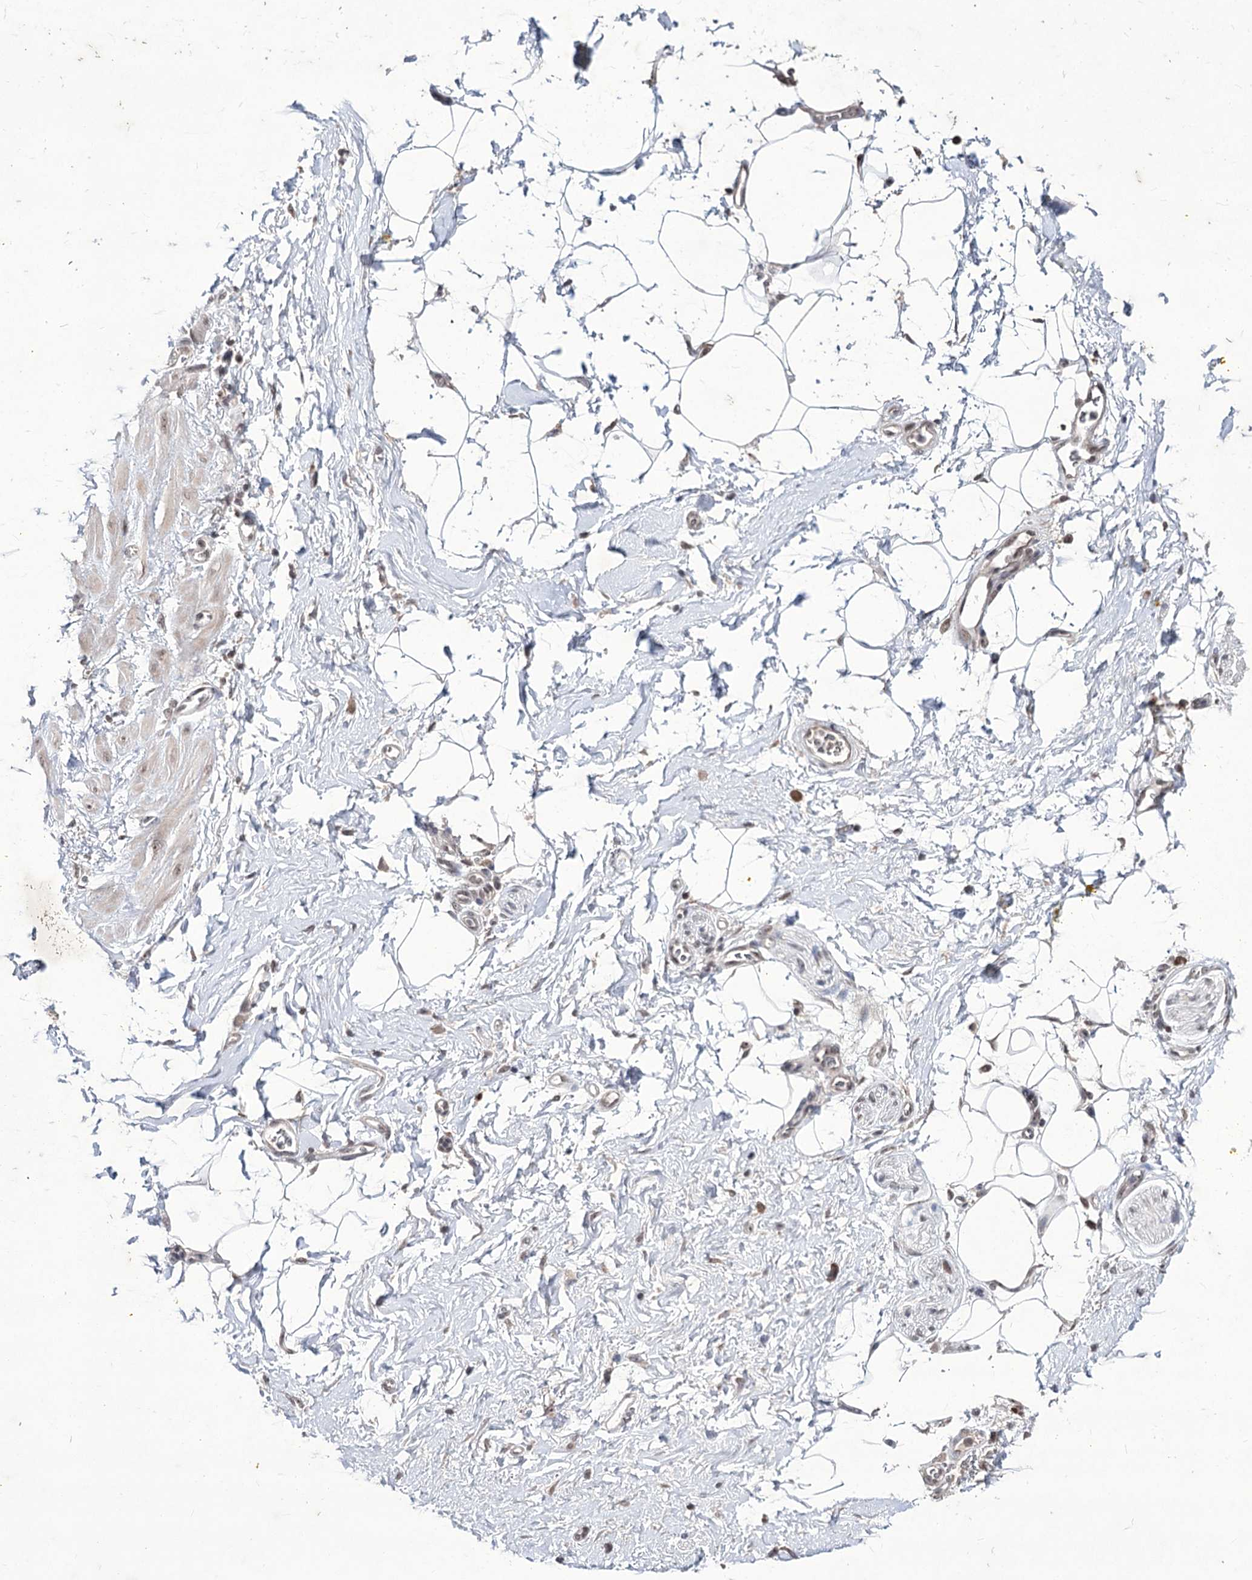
{"staining": {"intensity": "negative", "quantity": "none", "location": "none"}, "tissue": "adipose tissue", "cell_type": "Adipocytes", "image_type": "normal", "snomed": [{"axis": "morphology", "description": "Normal tissue, NOS"}, {"axis": "morphology", "description": "Adenocarcinoma, NOS"}, {"axis": "topography", "description": "Pancreas"}, {"axis": "topography", "description": "Peripheral nerve tissue"}], "caption": "Immunohistochemistry photomicrograph of normal adipose tissue: human adipose tissue stained with DAB exhibits no significant protein positivity in adipocytes.", "gene": "VGLL4", "patient": {"sex": "male", "age": 59}}